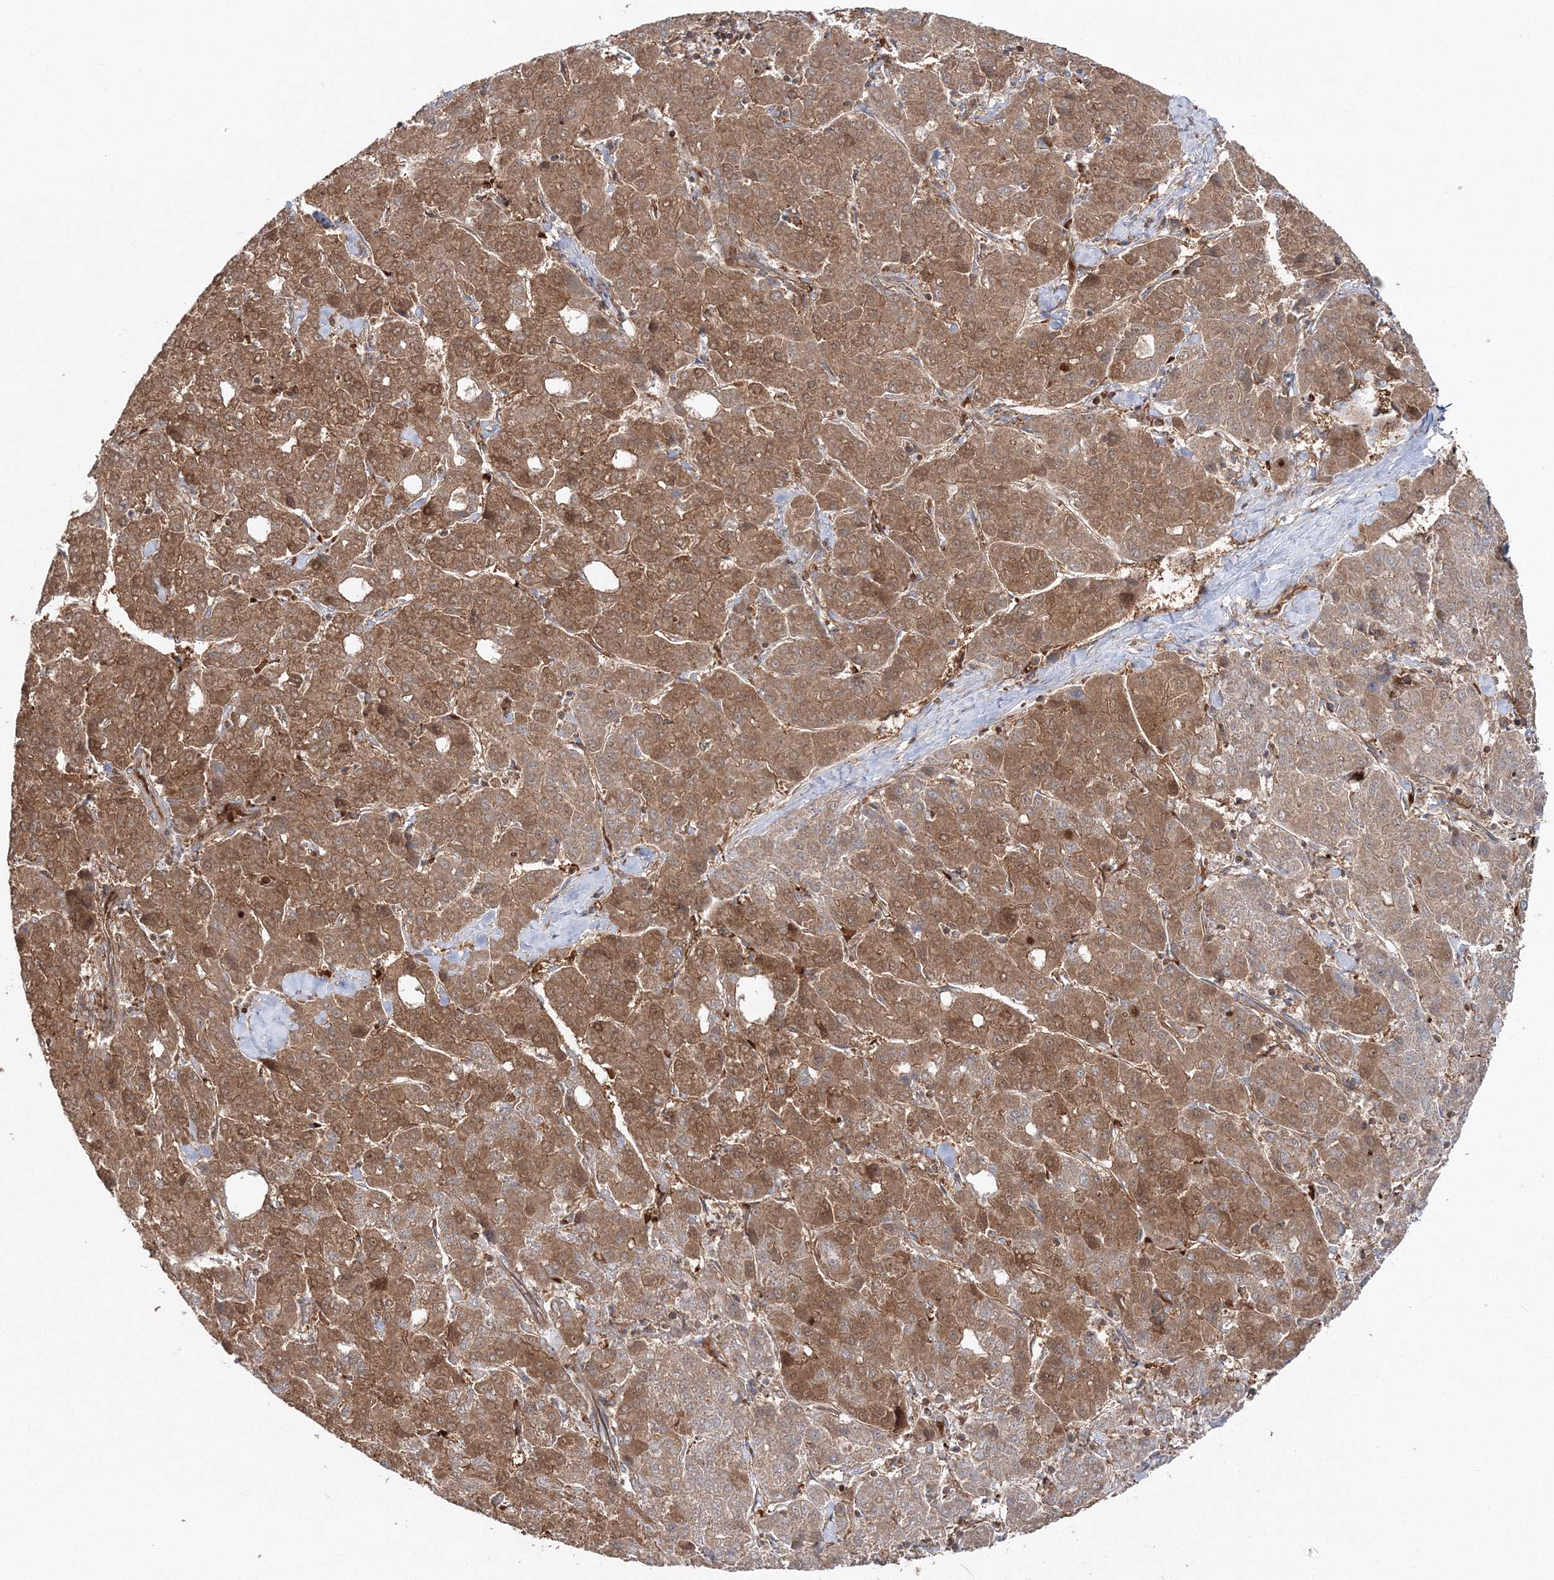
{"staining": {"intensity": "moderate", "quantity": ">75%", "location": "cytoplasmic/membranous"}, "tissue": "liver cancer", "cell_type": "Tumor cells", "image_type": "cancer", "snomed": [{"axis": "morphology", "description": "Carcinoma, Hepatocellular, NOS"}, {"axis": "topography", "description": "Liver"}], "caption": "Immunohistochemical staining of human liver cancer (hepatocellular carcinoma) exhibits moderate cytoplasmic/membranous protein staining in approximately >75% of tumor cells.", "gene": "PCBD2", "patient": {"sex": "male", "age": 65}}